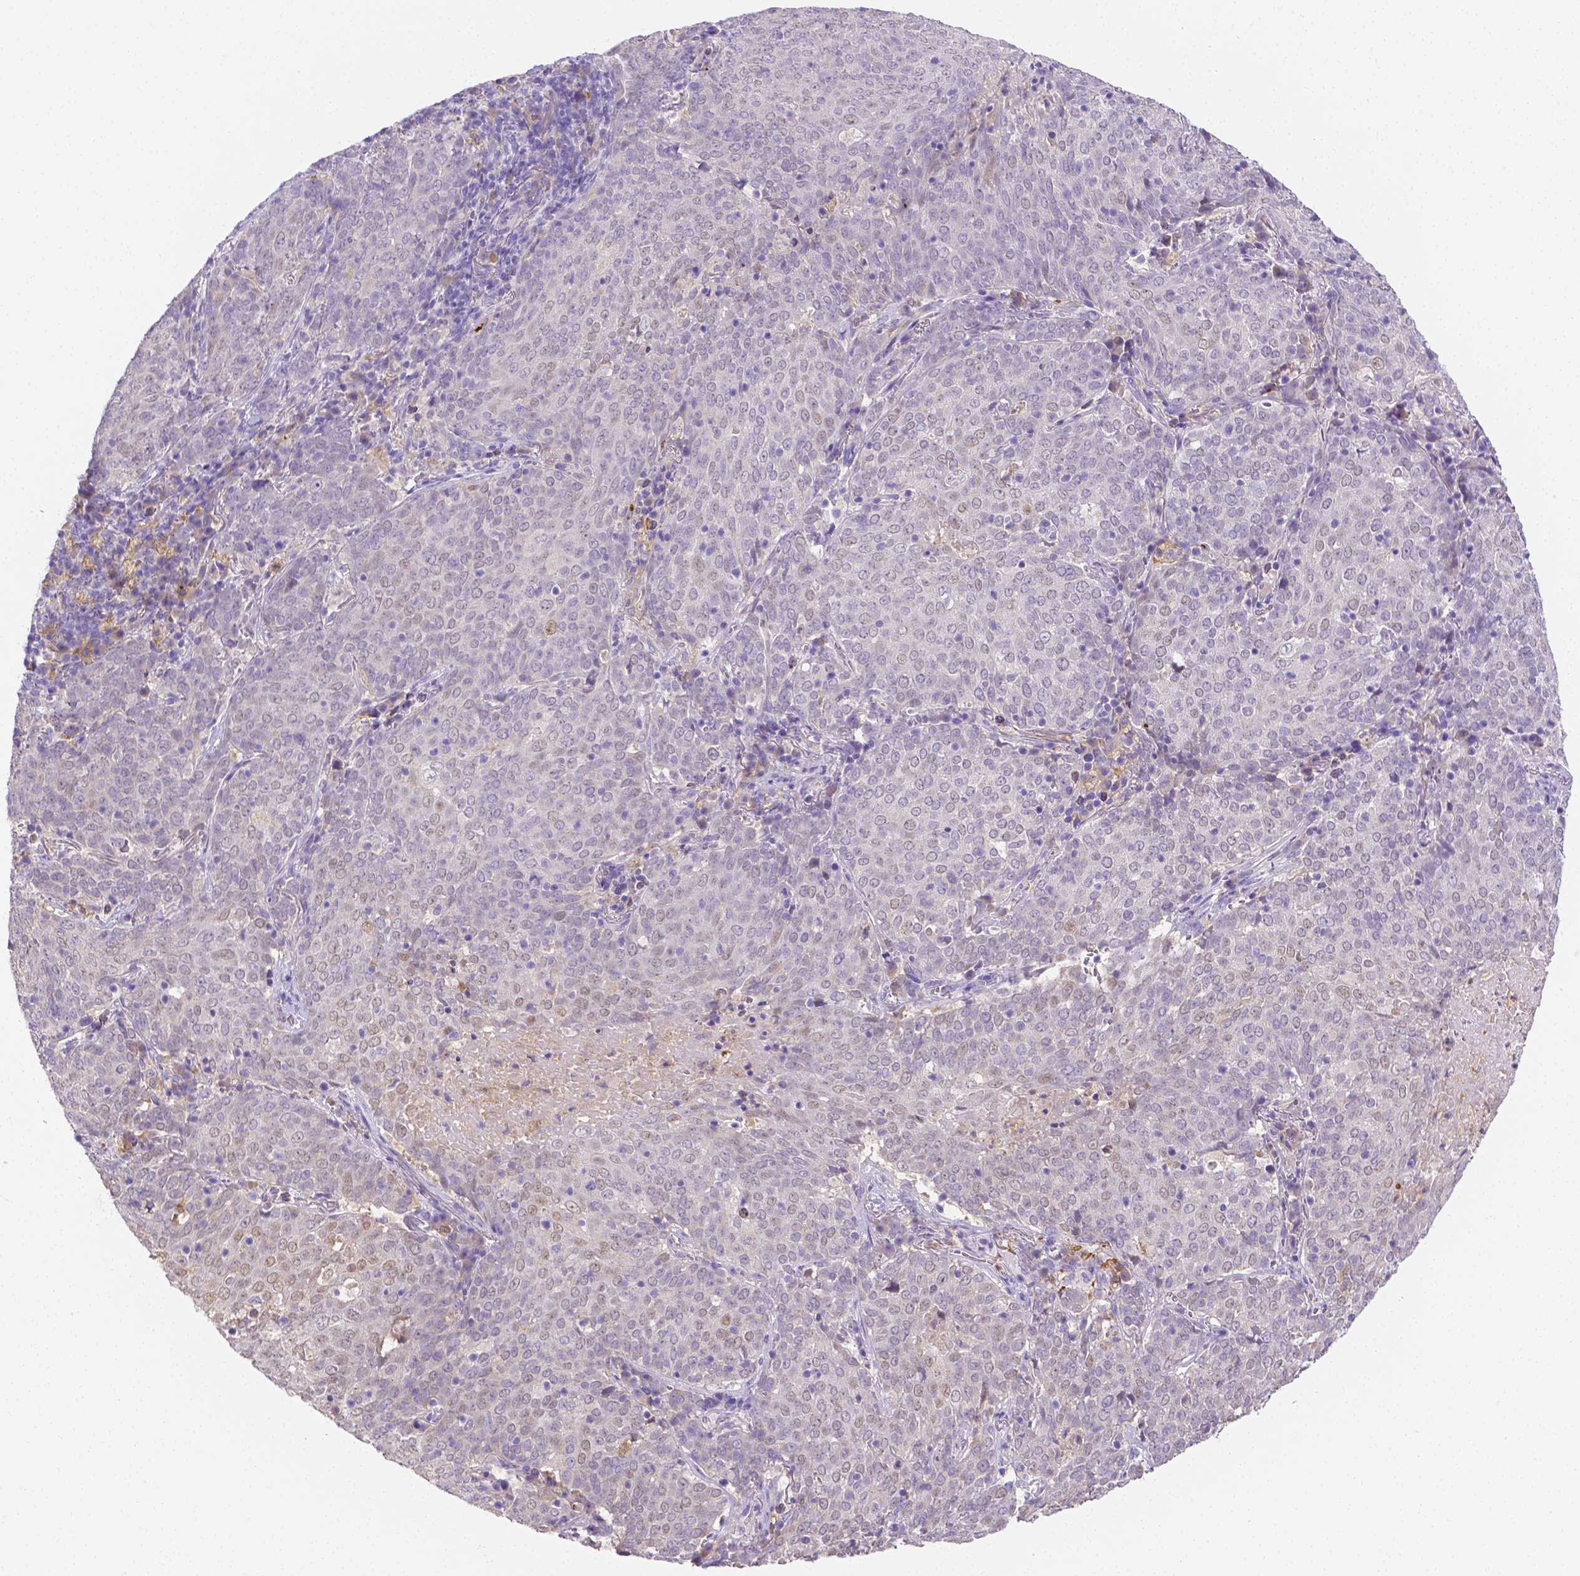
{"staining": {"intensity": "negative", "quantity": "none", "location": "none"}, "tissue": "lung cancer", "cell_type": "Tumor cells", "image_type": "cancer", "snomed": [{"axis": "morphology", "description": "Squamous cell carcinoma, NOS"}, {"axis": "topography", "description": "Lung"}], "caption": "Immunohistochemistry image of human lung cancer stained for a protein (brown), which reveals no staining in tumor cells.", "gene": "NXPH2", "patient": {"sex": "male", "age": 82}}